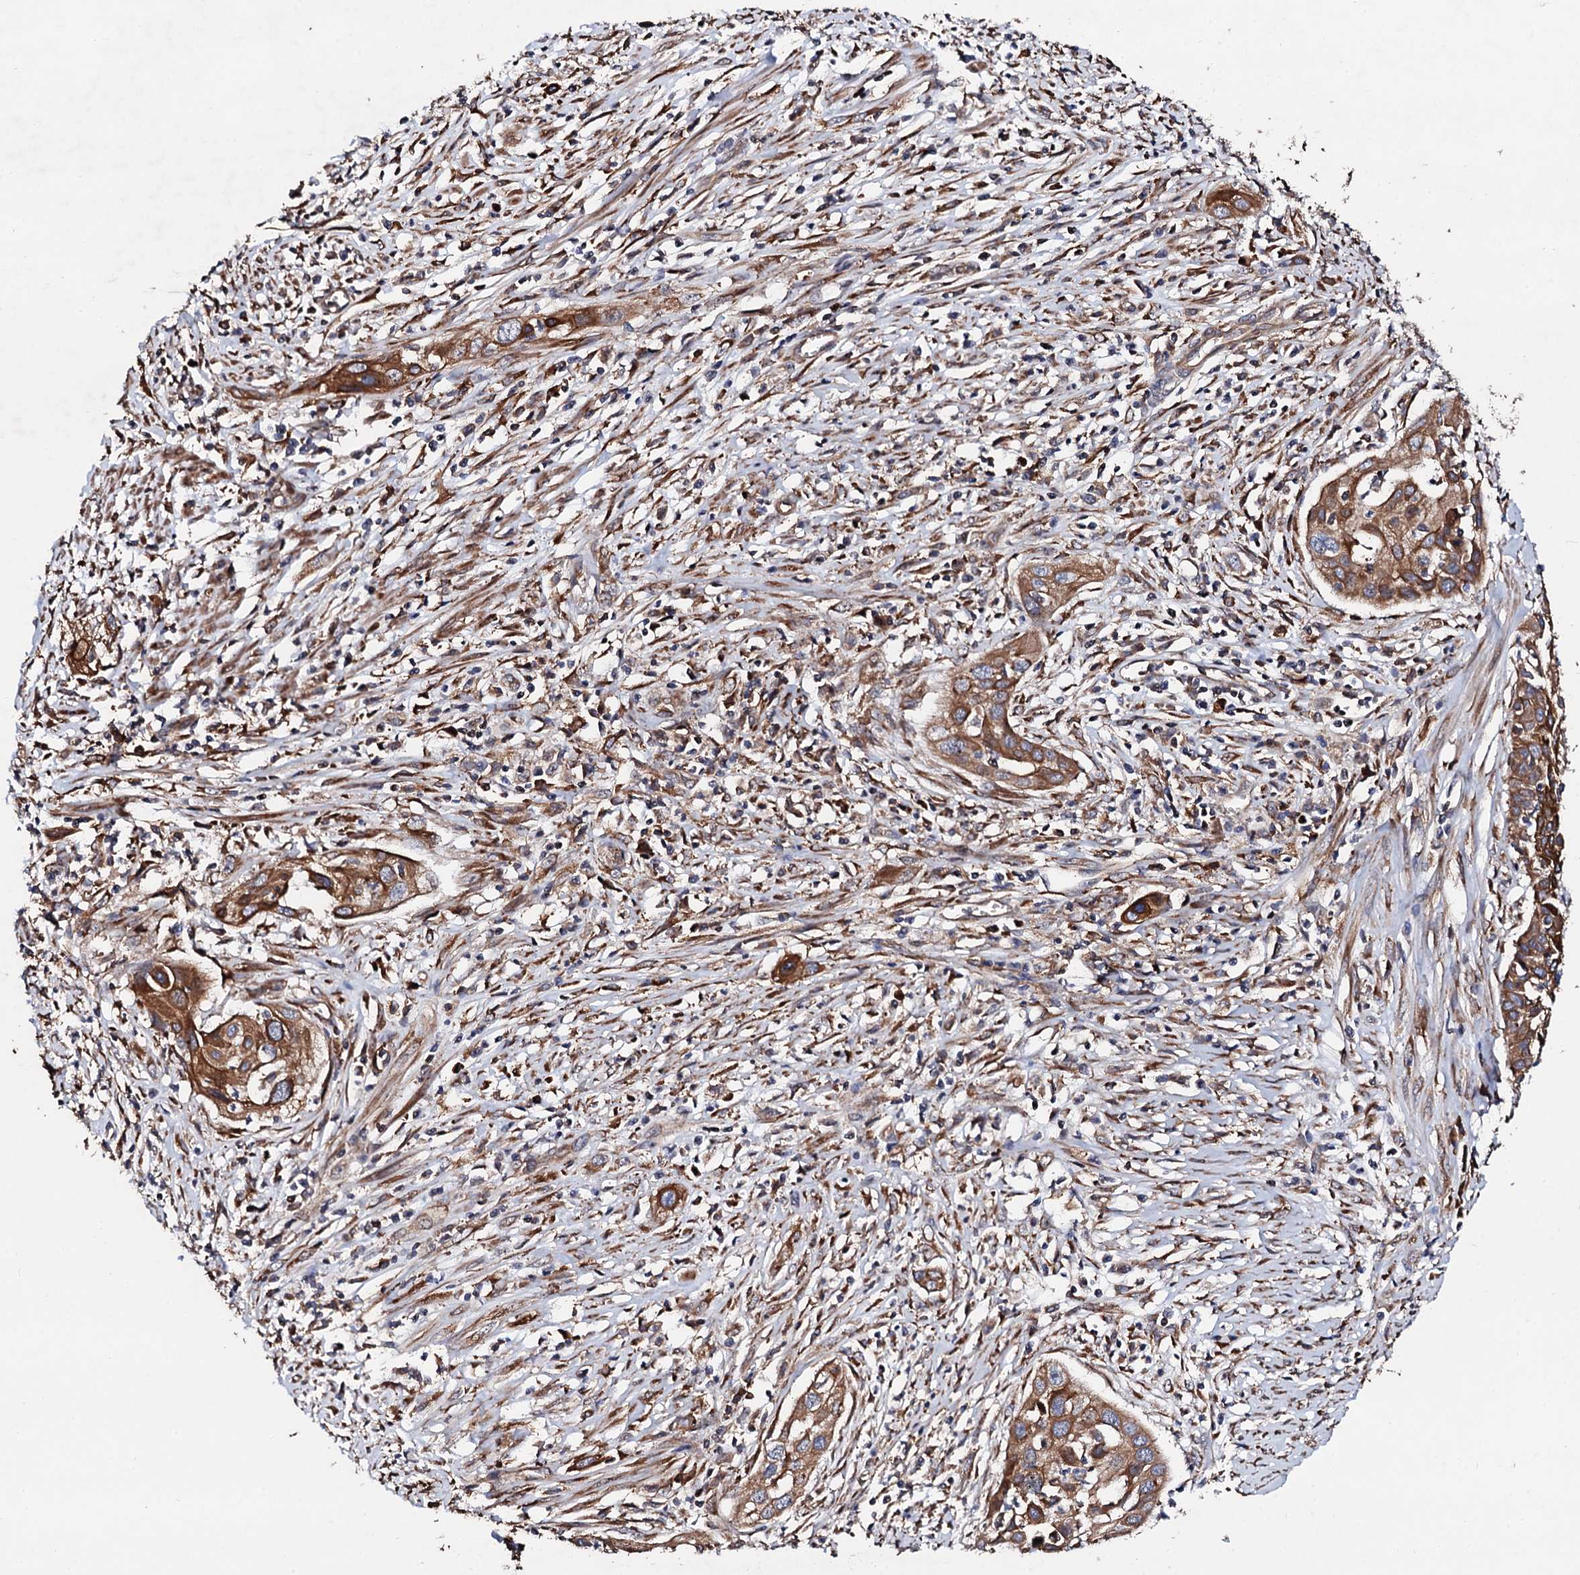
{"staining": {"intensity": "moderate", "quantity": ">75%", "location": "cytoplasmic/membranous"}, "tissue": "cervical cancer", "cell_type": "Tumor cells", "image_type": "cancer", "snomed": [{"axis": "morphology", "description": "Squamous cell carcinoma, NOS"}, {"axis": "topography", "description": "Cervix"}], "caption": "IHC staining of cervical cancer (squamous cell carcinoma), which exhibits medium levels of moderate cytoplasmic/membranous expression in about >75% of tumor cells indicating moderate cytoplasmic/membranous protein staining. The staining was performed using DAB (3,3'-diaminobenzidine) (brown) for protein detection and nuclei were counterstained in hematoxylin (blue).", "gene": "CKAP5", "patient": {"sex": "female", "age": 34}}